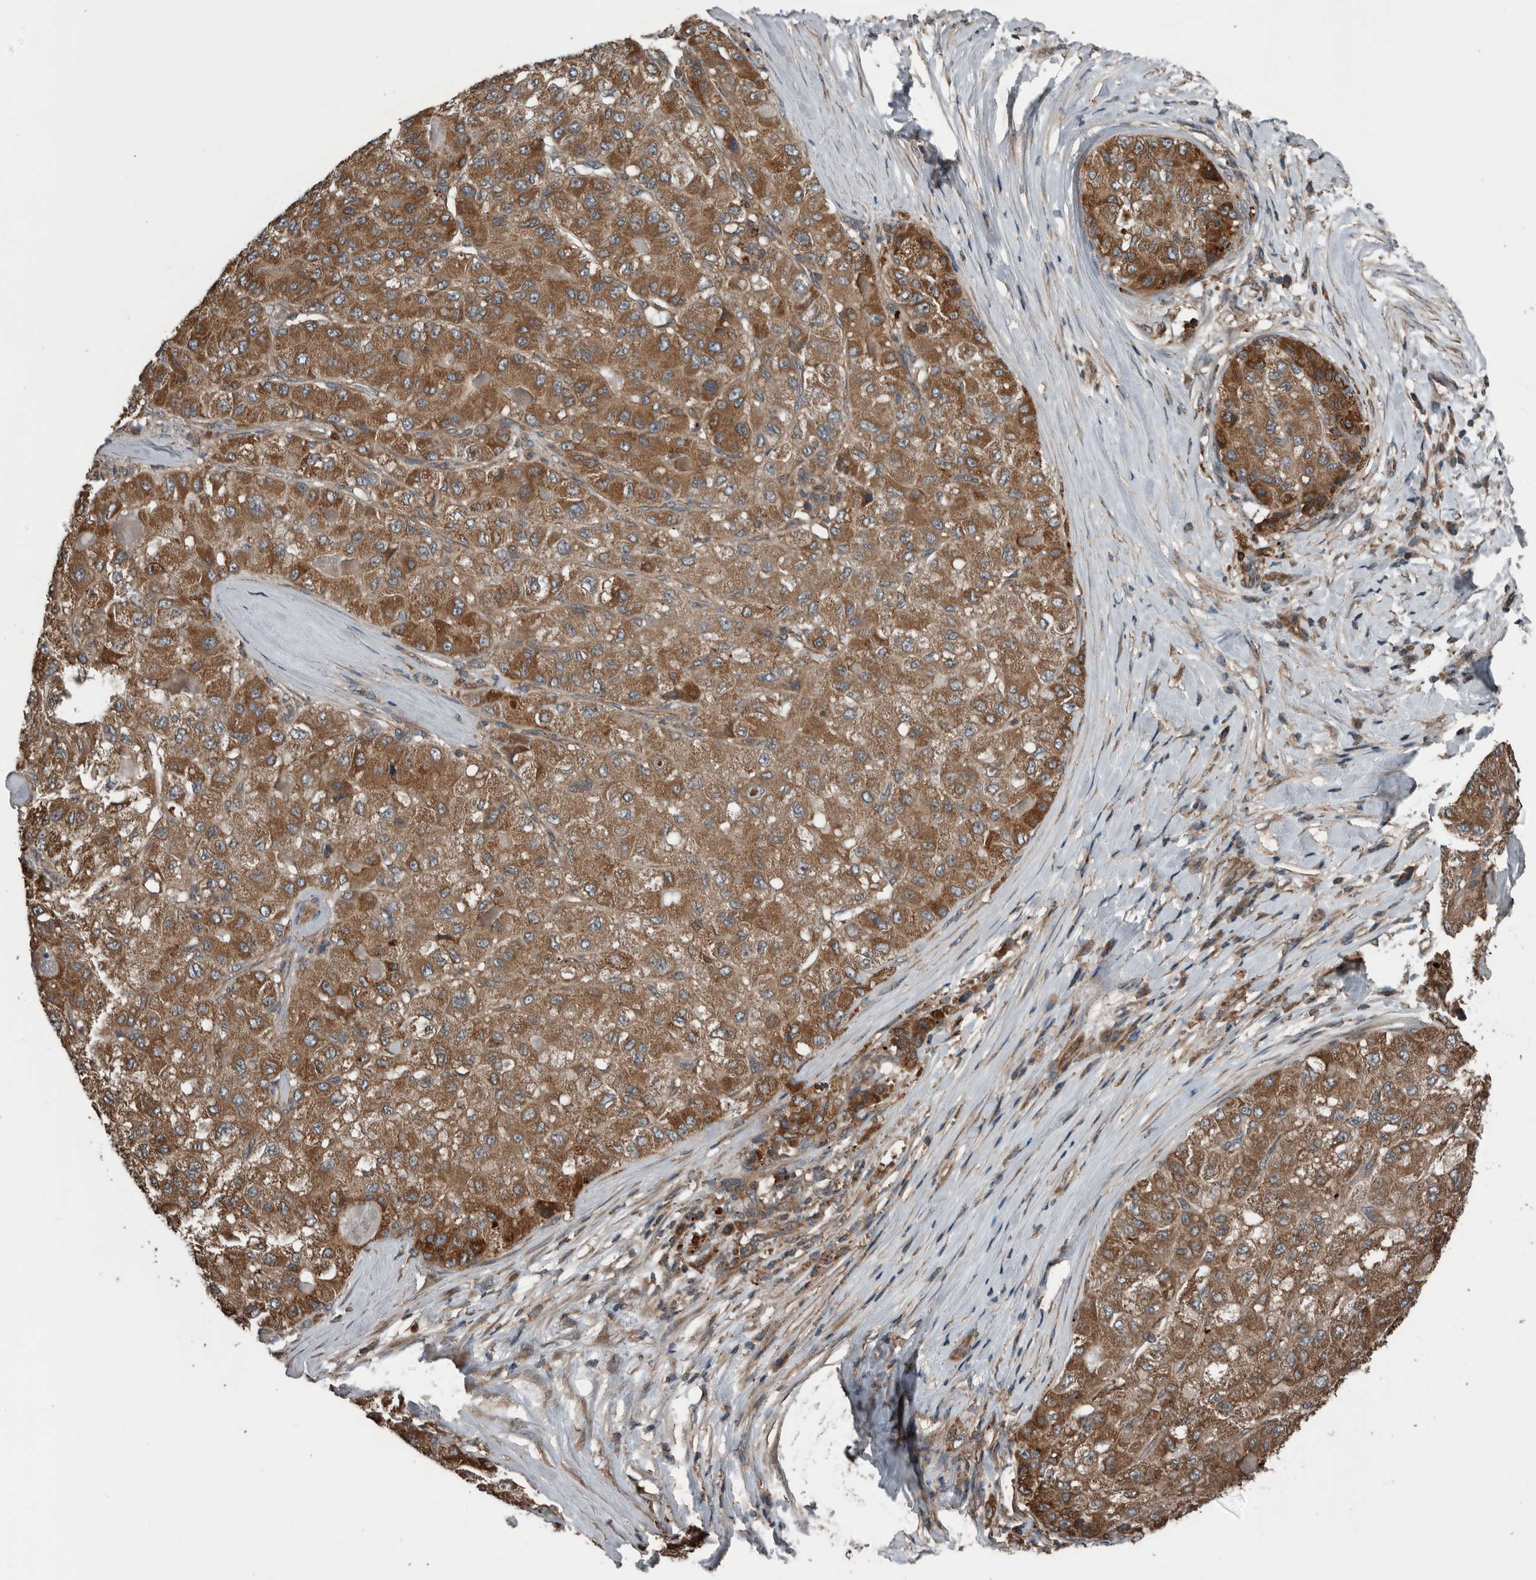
{"staining": {"intensity": "moderate", "quantity": ">75%", "location": "cytoplasmic/membranous"}, "tissue": "liver cancer", "cell_type": "Tumor cells", "image_type": "cancer", "snomed": [{"axis": "morphology", "description": "Carcinoma, Hepatocellular, NOS"}, {"axis": "topography", "description": "Liver"}], "caption": "Brown immunohistochemical staining in liver cancer displays moderate cytoplasmic/membranous positivity in about >75% of tumor cells.", "gene": "RIOK3", "patient": {"sex": "male", "age": 80}}